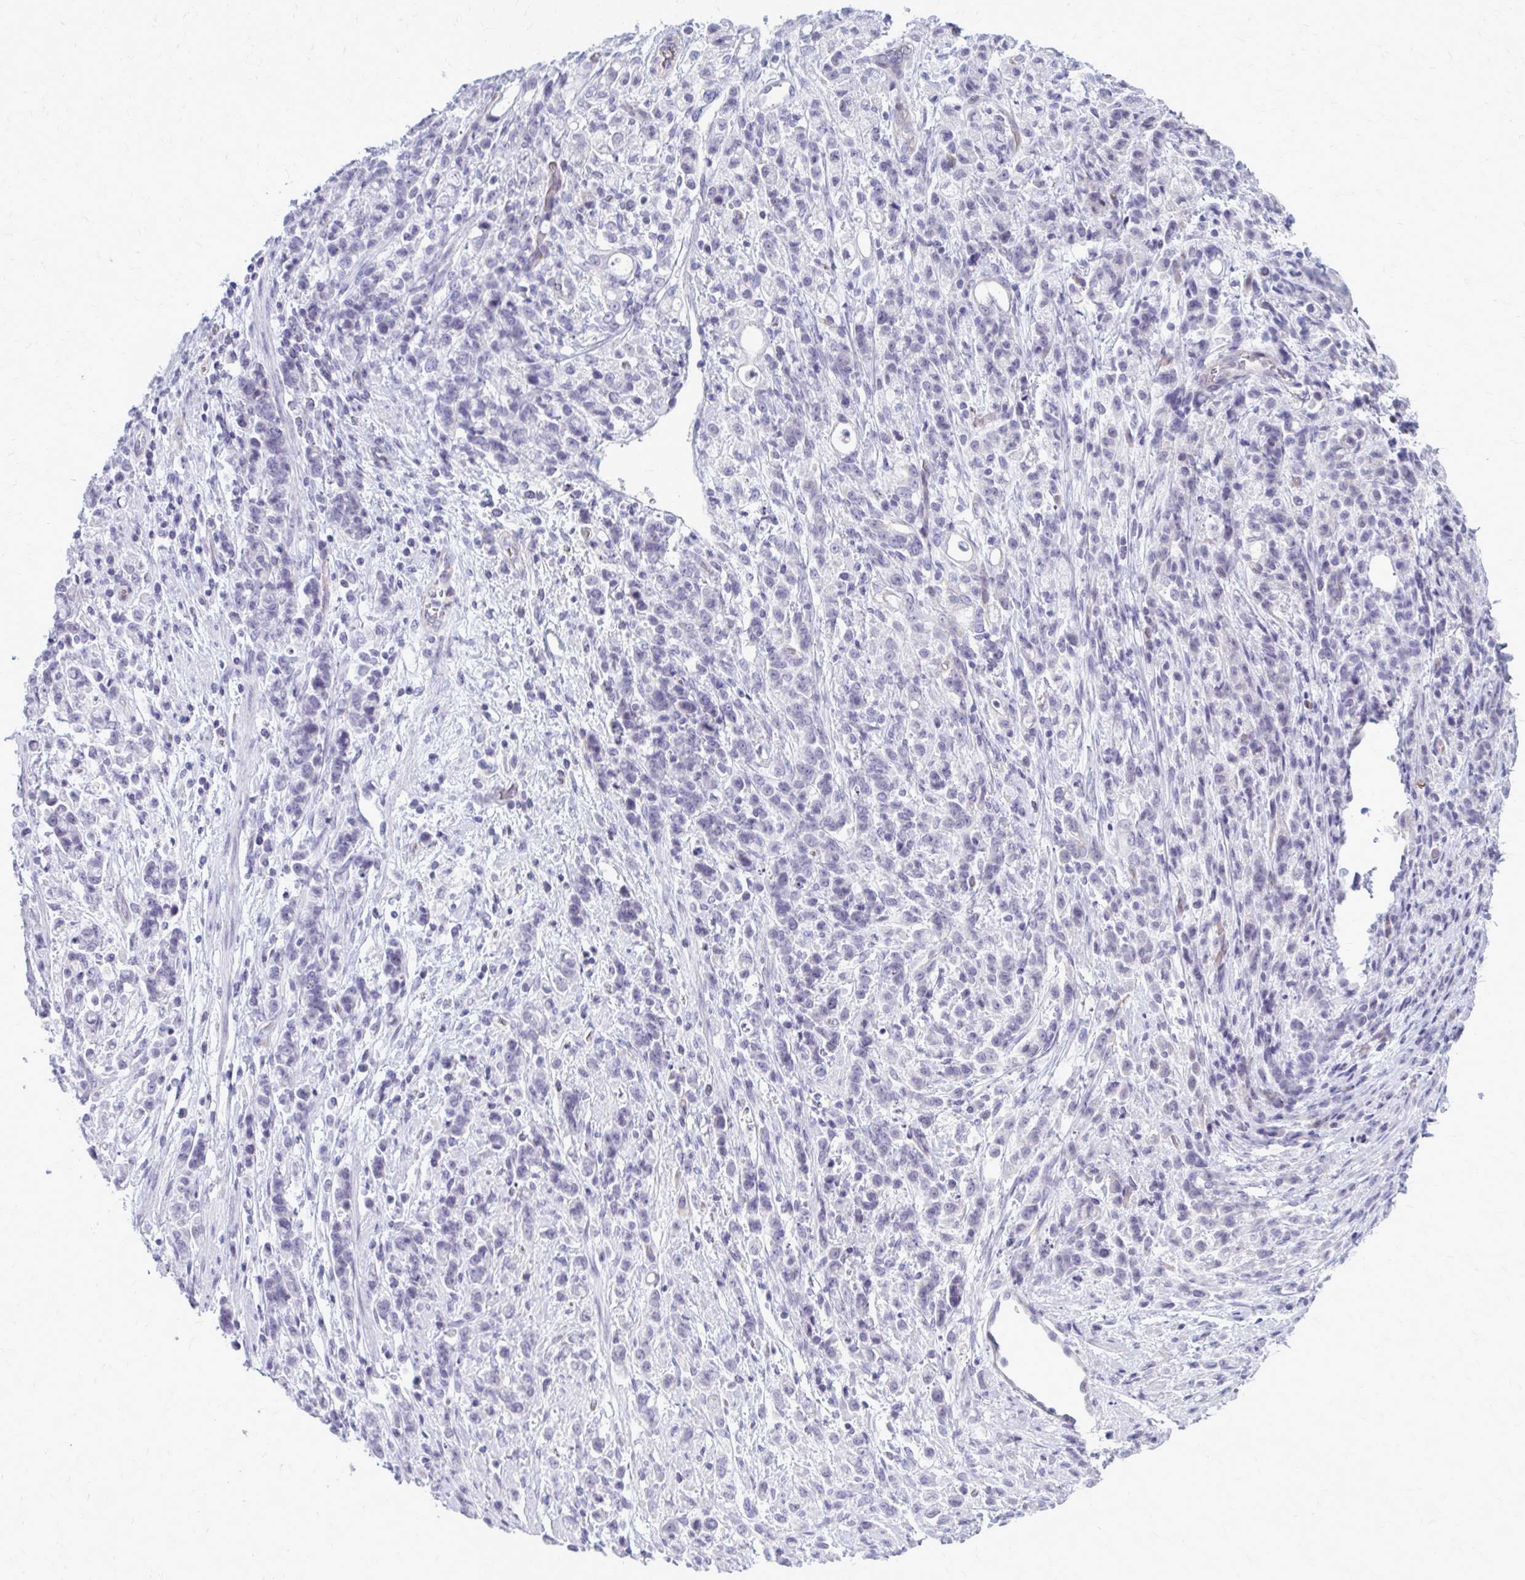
{"staining": {"intensity": "negative", "quantity": "none", "location": "none"}, "tissue": "stomach cancer", "cell_type": "Tumor cells", "image_type": "cancer", "snomed": [{"axis": "morphology", "description": "Adenocarcinoma, NOS"}, {"axis": "topography", "description": "Stomach"}], "caption": "IHC histopathology image of neoplastic tissue: human stomach adenocarcinoma stained with DAB reveals no significant protein staining in tumor cells.", "gene": "CASQ2", "patient": {"sex": "female", "age": 60}}